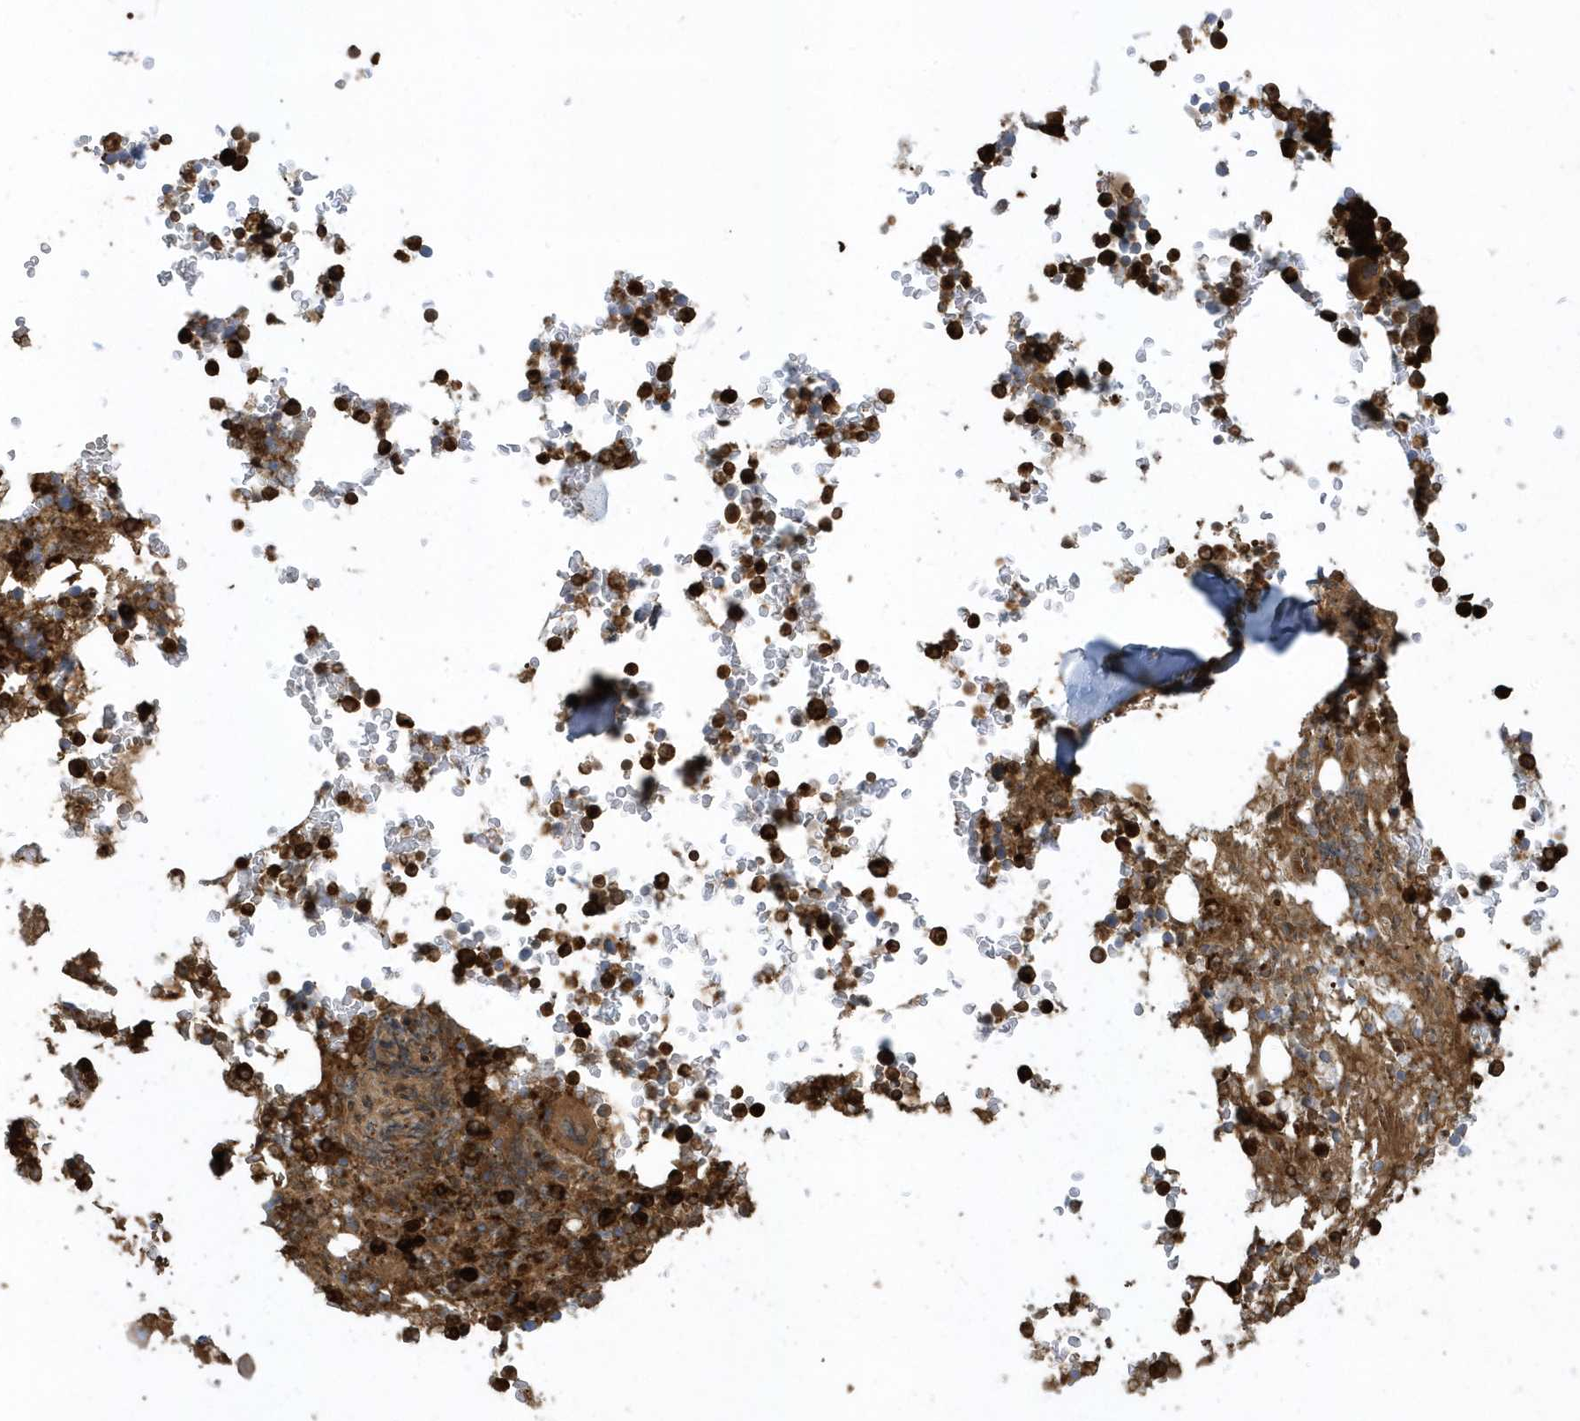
{"staining": {"intensity": "strong", "quantity": ">75%", "location": "cytoplasmic/membranous"}, "tissue": "bone marrow", "cell_type": "Hematopoietic cells", "image_type": "normal", "snomed": [{"axis": "morphology", "description": "Normal tissue, NOS"}, {"axis": "topography", "description": "Bone marrow"}], "caption": "Hematopoietic cells exhibit high levels of strong cytoplasmic/membranous positivity in approximately >75% of cells in unremarkable bone marrow. (Stains: DAB in brown, nuclei in blue, Microscopy: brightfield microscopy at high magnification).", "gene": "CLCN6", "patient": {"sex": "male", "age": 58}}